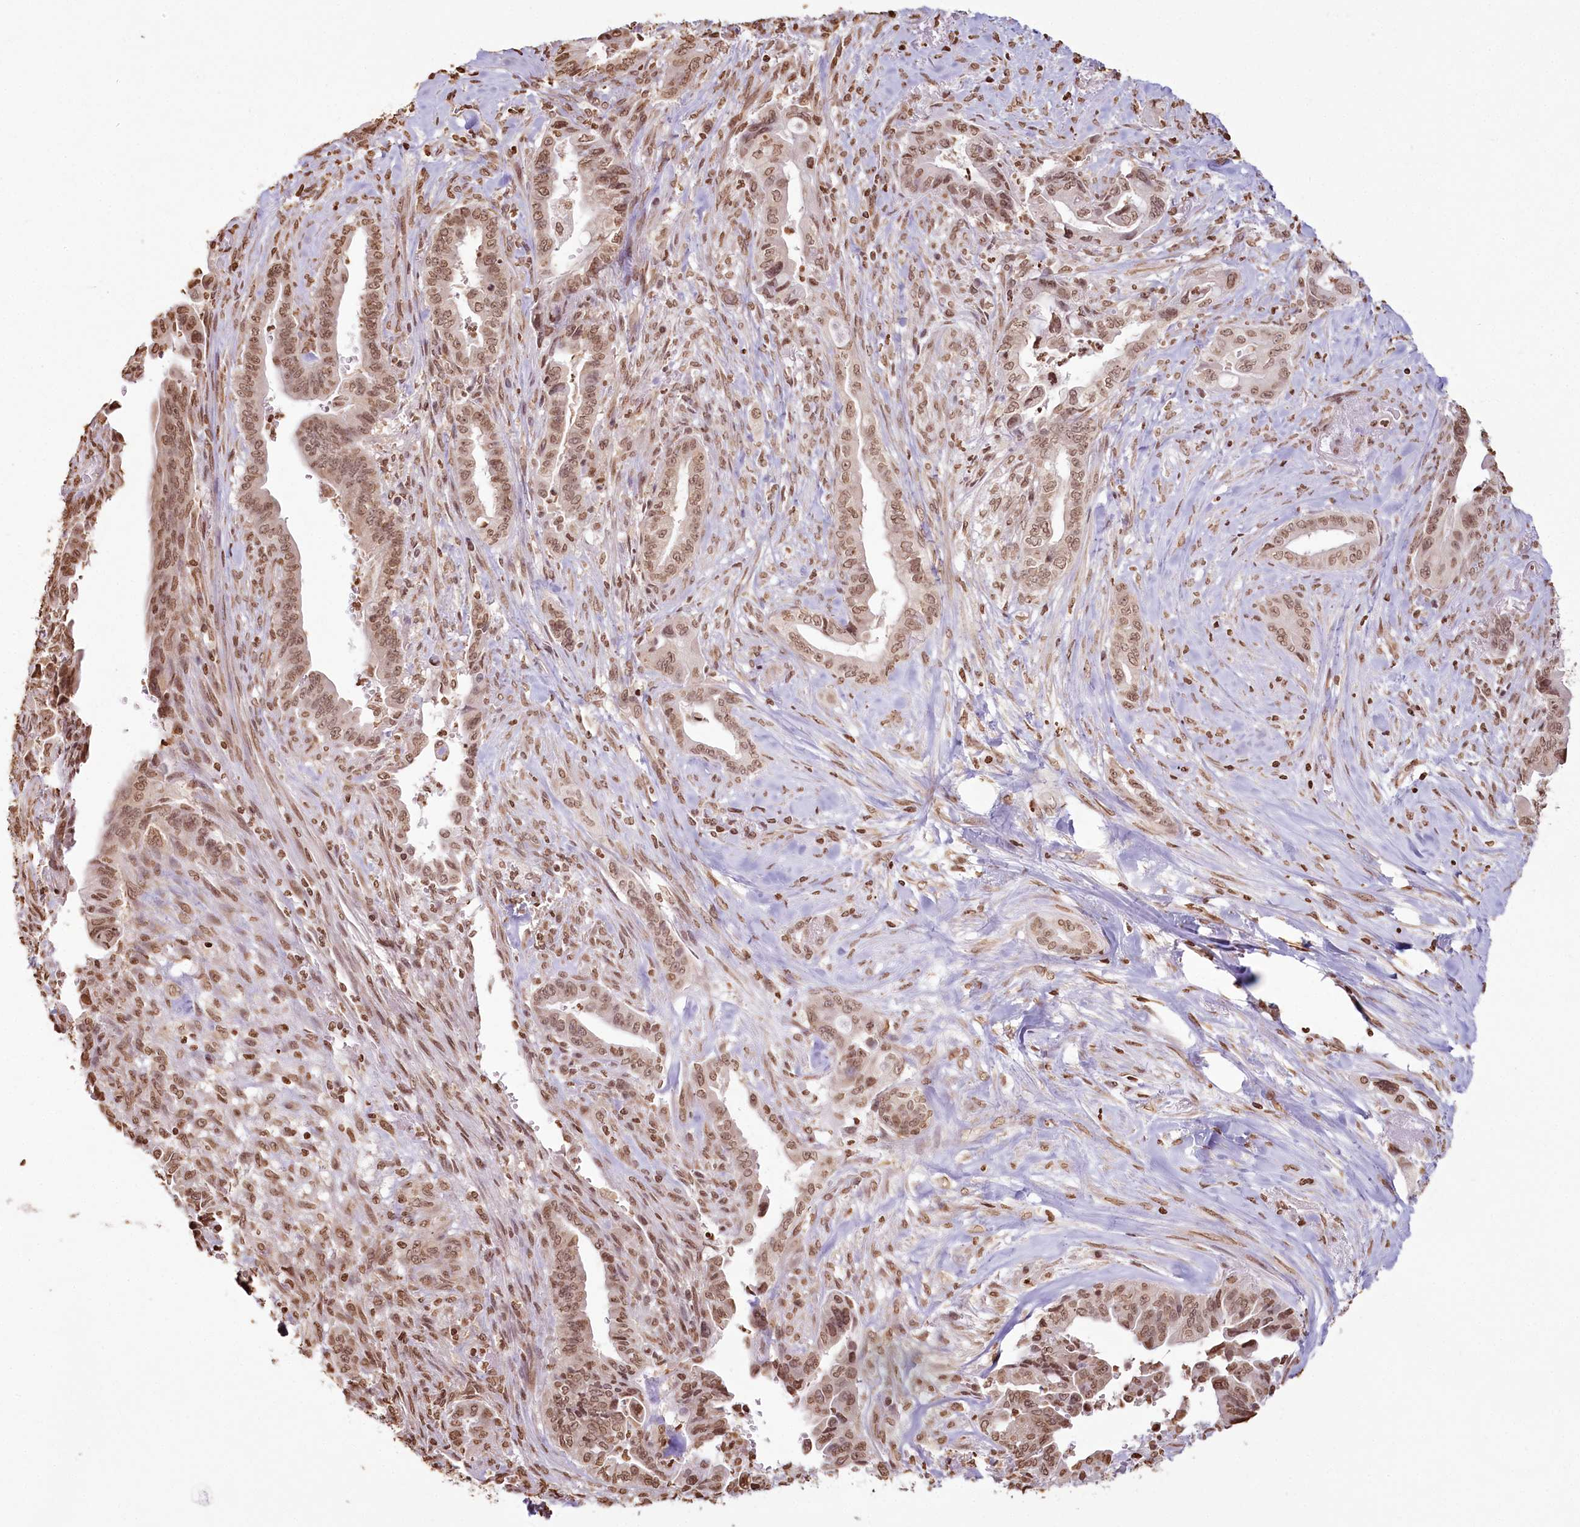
{"staining": {"intensity": "moderate", "quantity": ">75%", "location": "nuclear"}, "tissue": "pancreatic cancer", "cell_type": "Tumor cells", "image_type": "cancer", "snomed": [{"axis": "morphology", "description": "Adenocarcinoma, NOS"}, {"axis": "topography", "description": "Pancreas"}], "caption": "Immunohistochemical staining of adenocarcinoma (pancreatic) demonstrates medium levels of moderate nuclear expression in about >75% of tumor cells.", "gene": "FAM13A", "patient": {"sex": "male", "age": 70}}